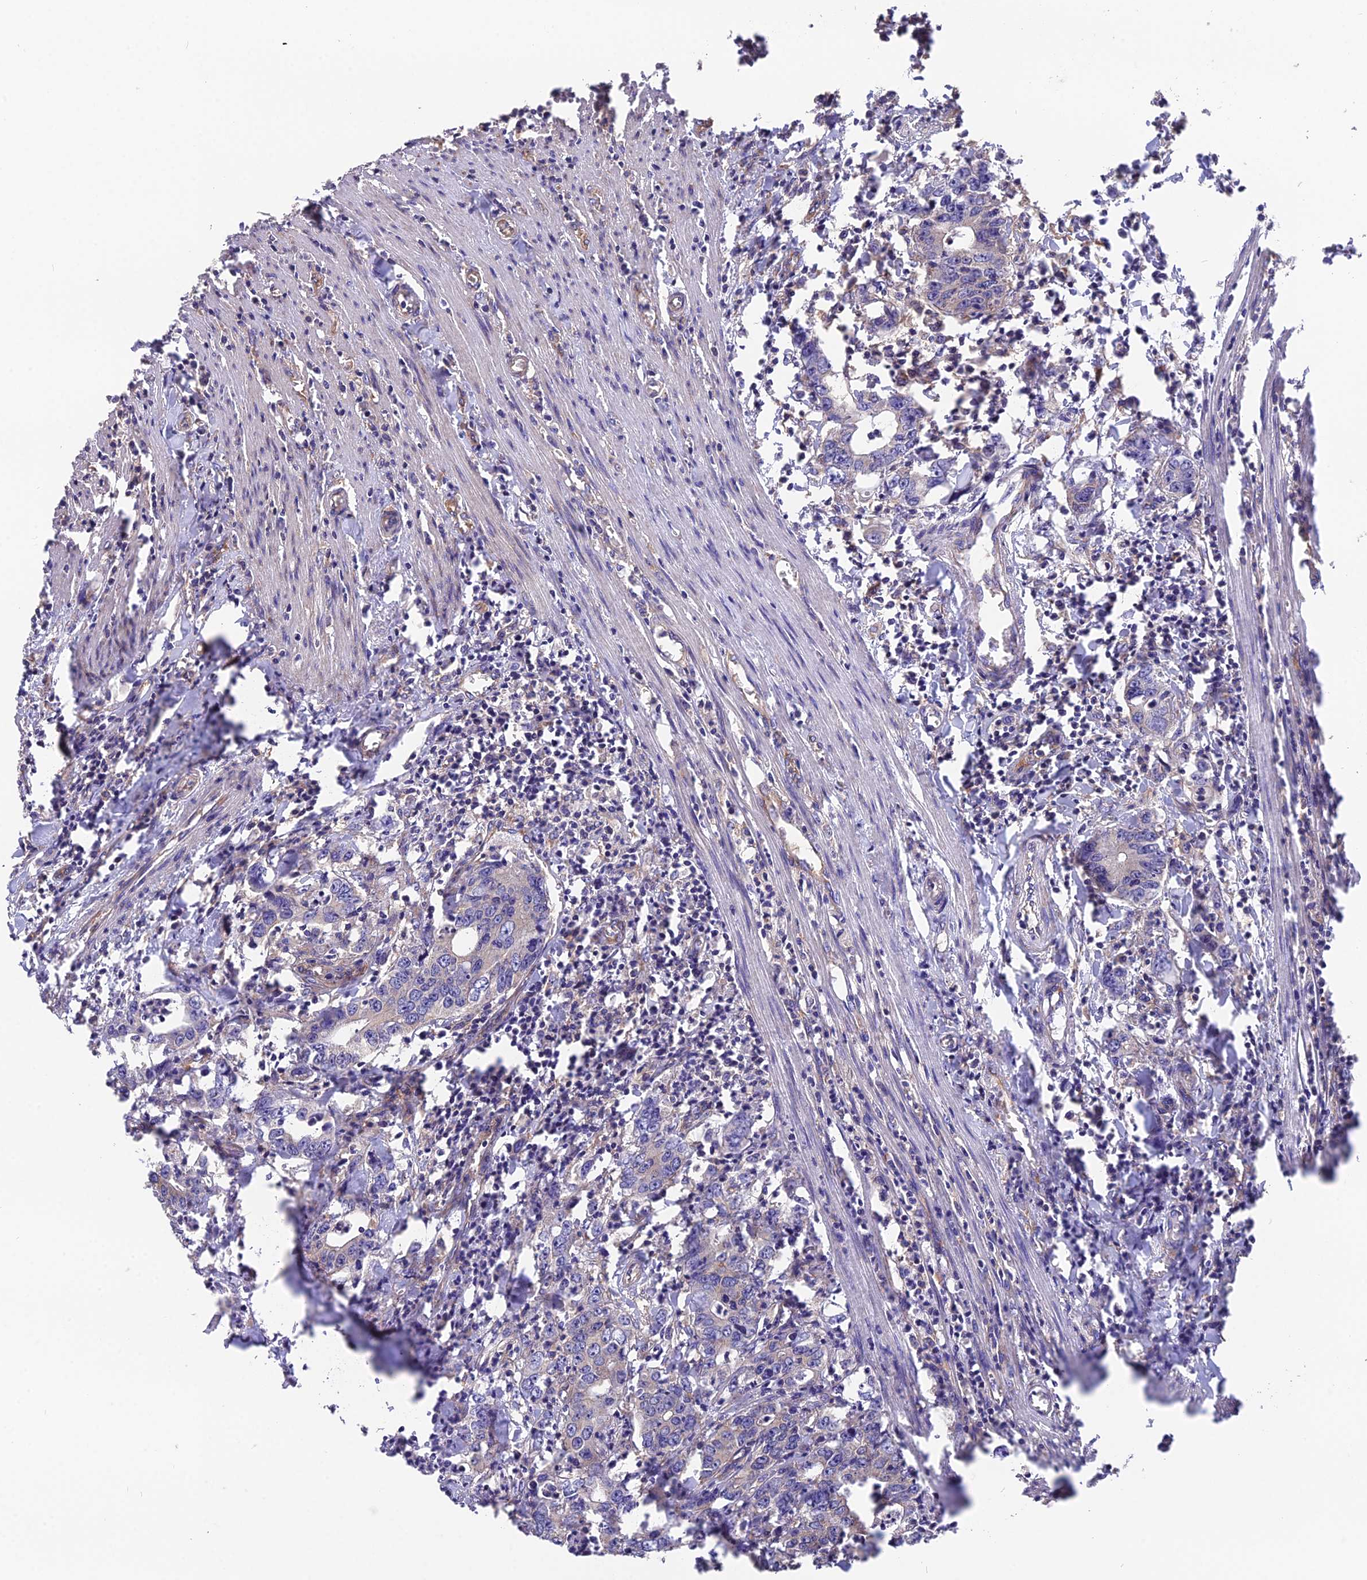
{"staining": {"intensity": "negative", "quantity": "none", "location": "none"}, "tissue": "colorectal cancer", "cell_type": "Tumor cells", "image_type": "cancer", "snomed": [{"axis": "morphology", "description": "Adenocarcinoma, NOS"}, {"axis": "topography", "description": "Colon"}], "caption": "There is no significant staining in tumor cells of adenocarcinoma (colorectal).", "gene": "BLOC1S4", "patient": {"sex": "female", "age": 75}}